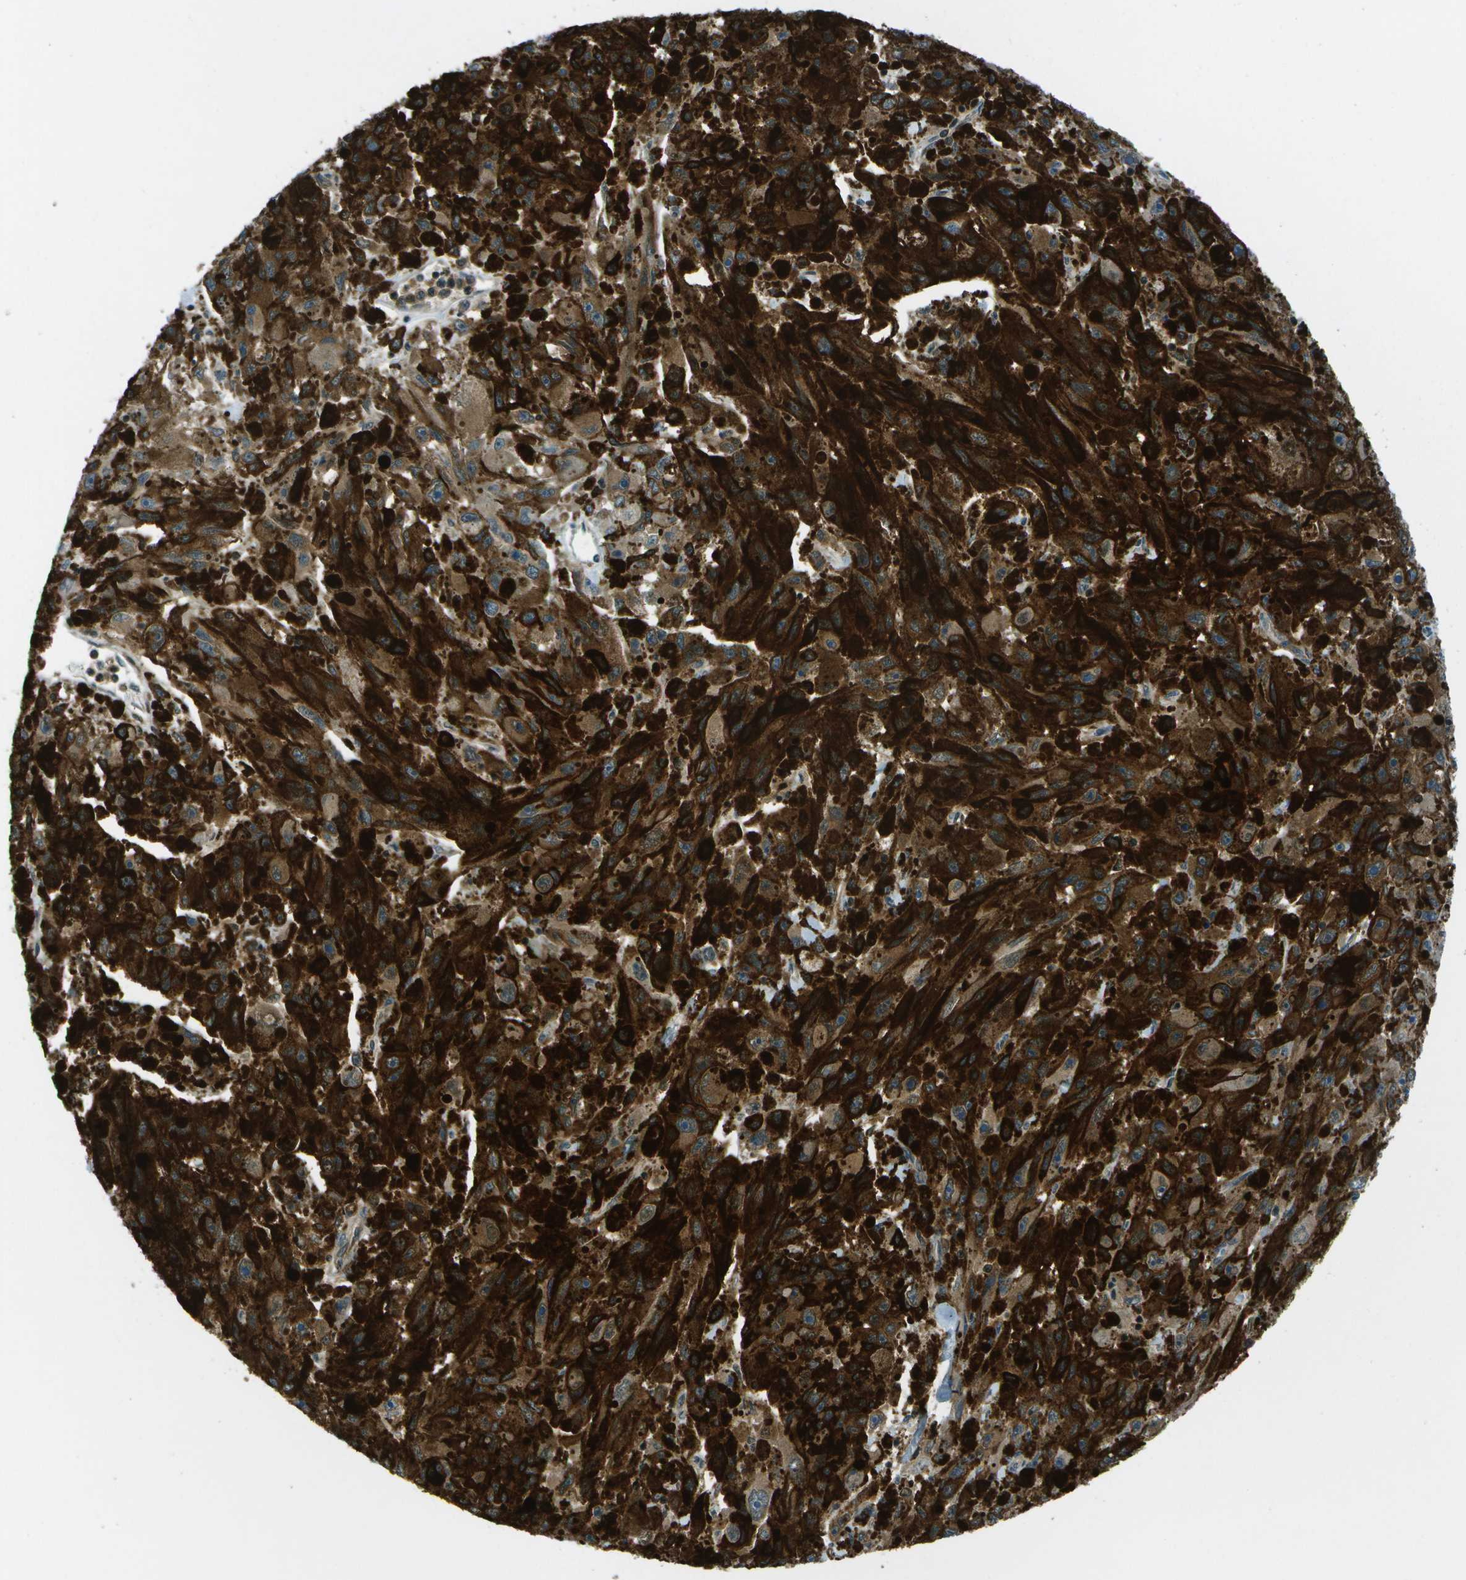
{"staining": {"intensity": "strong", "quantity": ">75%", "location": "cytoplasmic/membranous"}, "tissue": "melanoma", "cell_type": "Tumor cells", "image_type": "cancer", "snomed": [{"axis": "morphology", "description": "Malignant melanoma, NOS"}, {"axis": "topography", "description": "Skin"}], "caption": "DAB immunohistochemical staining of malignant melanoma demonstrates strong cytoplasmic/membranous protein expression in about >75% of tumor cells.", "gene": "TMEM19", "patient": {"sex": "female", "age": 104}}